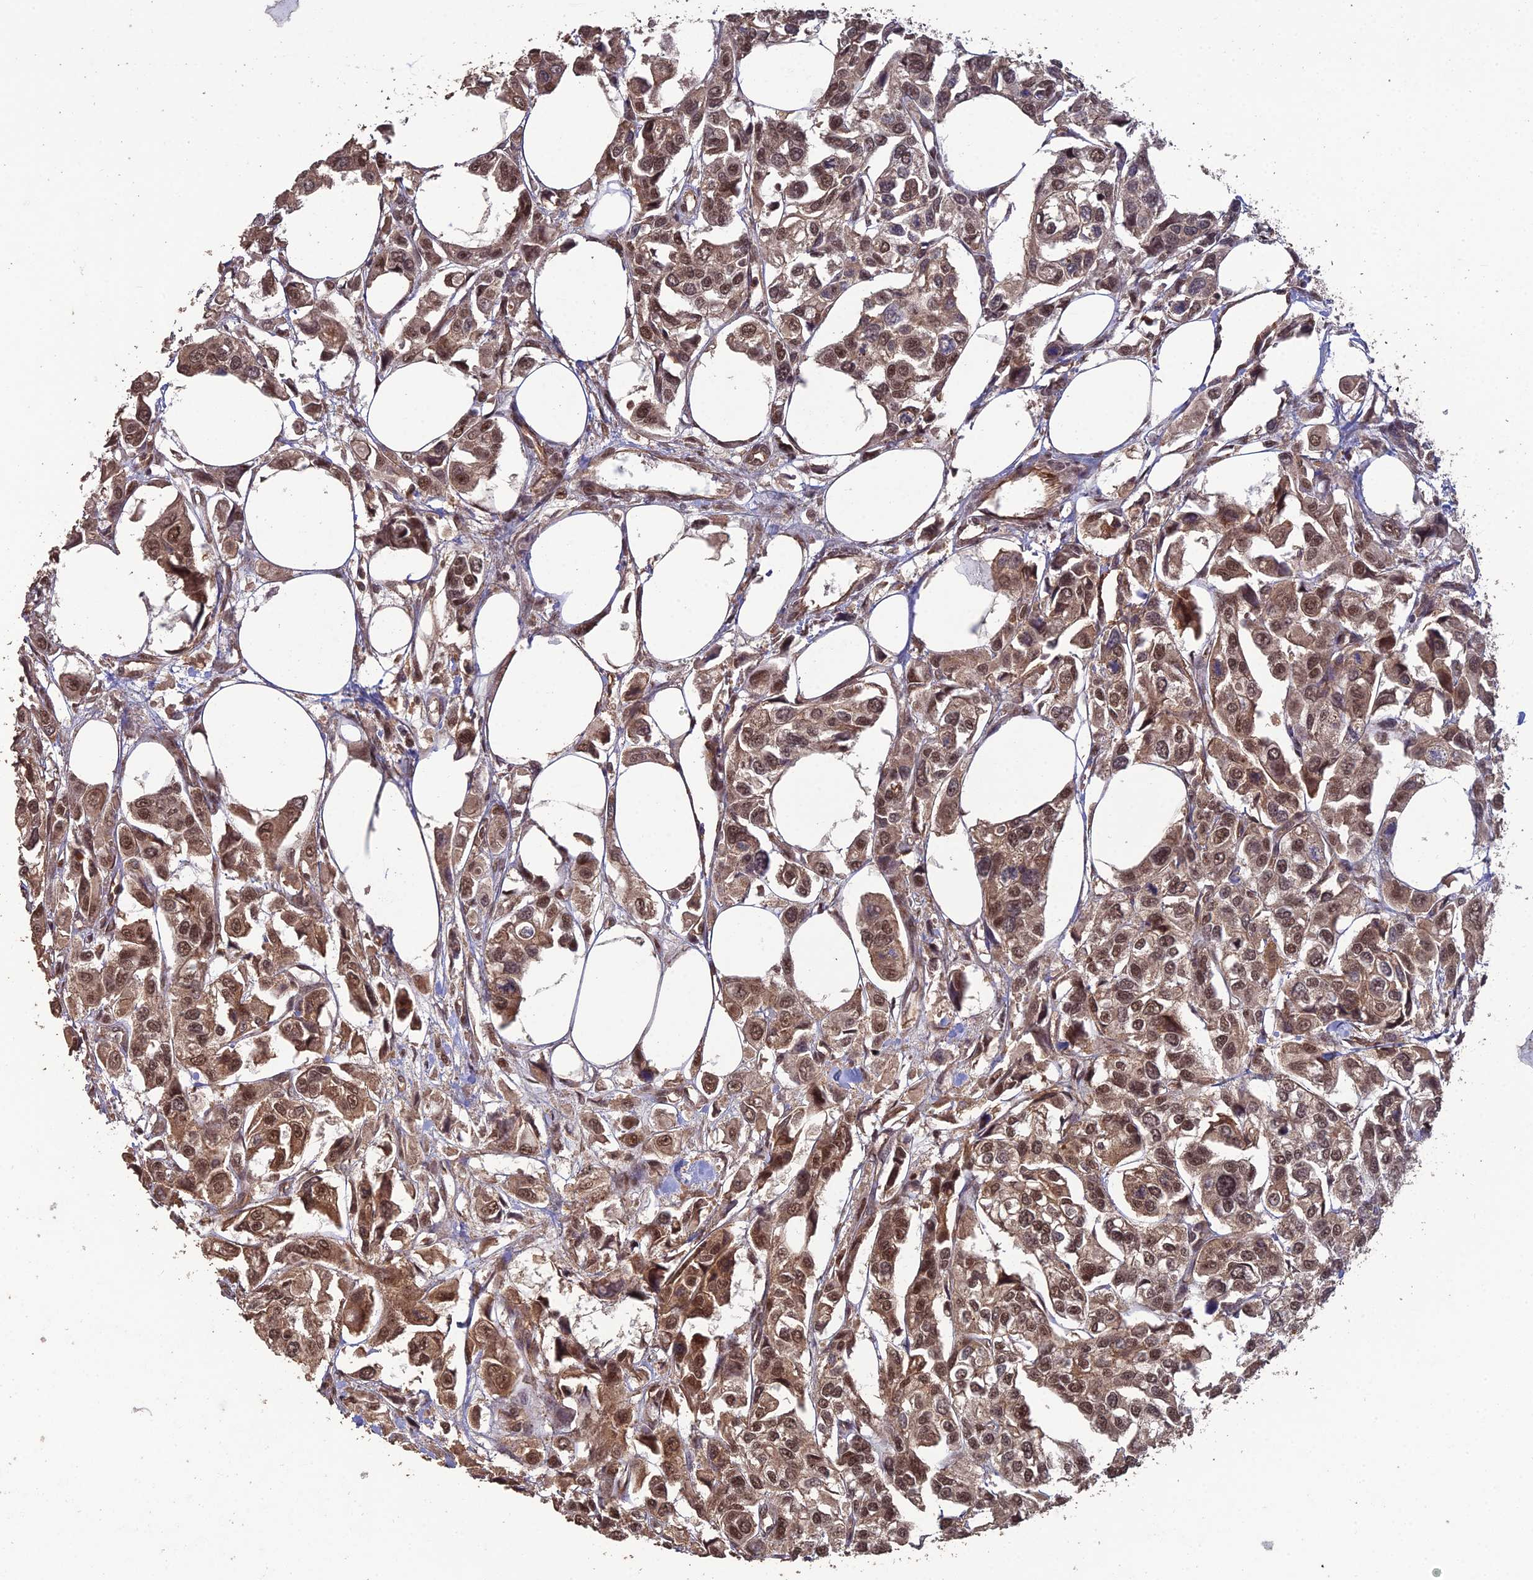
{"staining": {"intensity": "moderate", "quantity": ">75%", "location": "cytoplasmic/membranous,nuclear"}, "tissue": "urothelial cancer", "cell_type": "Tumor cells", "image_type": "cancer", "snomed": [{"axis": "morphology", "description": "Urothelial carcinoma, High grade"}, {"axis": "topography", "description": "Urinary bladder"}], "caption": "A micrograph of human urothelial cancer stained for a protein displays moderate cytoplasmic/membranous and nuclear brown staining in tumor cells.", "gene": "RALGAPA2", "patient": {"sex": "male", "age": 67}}